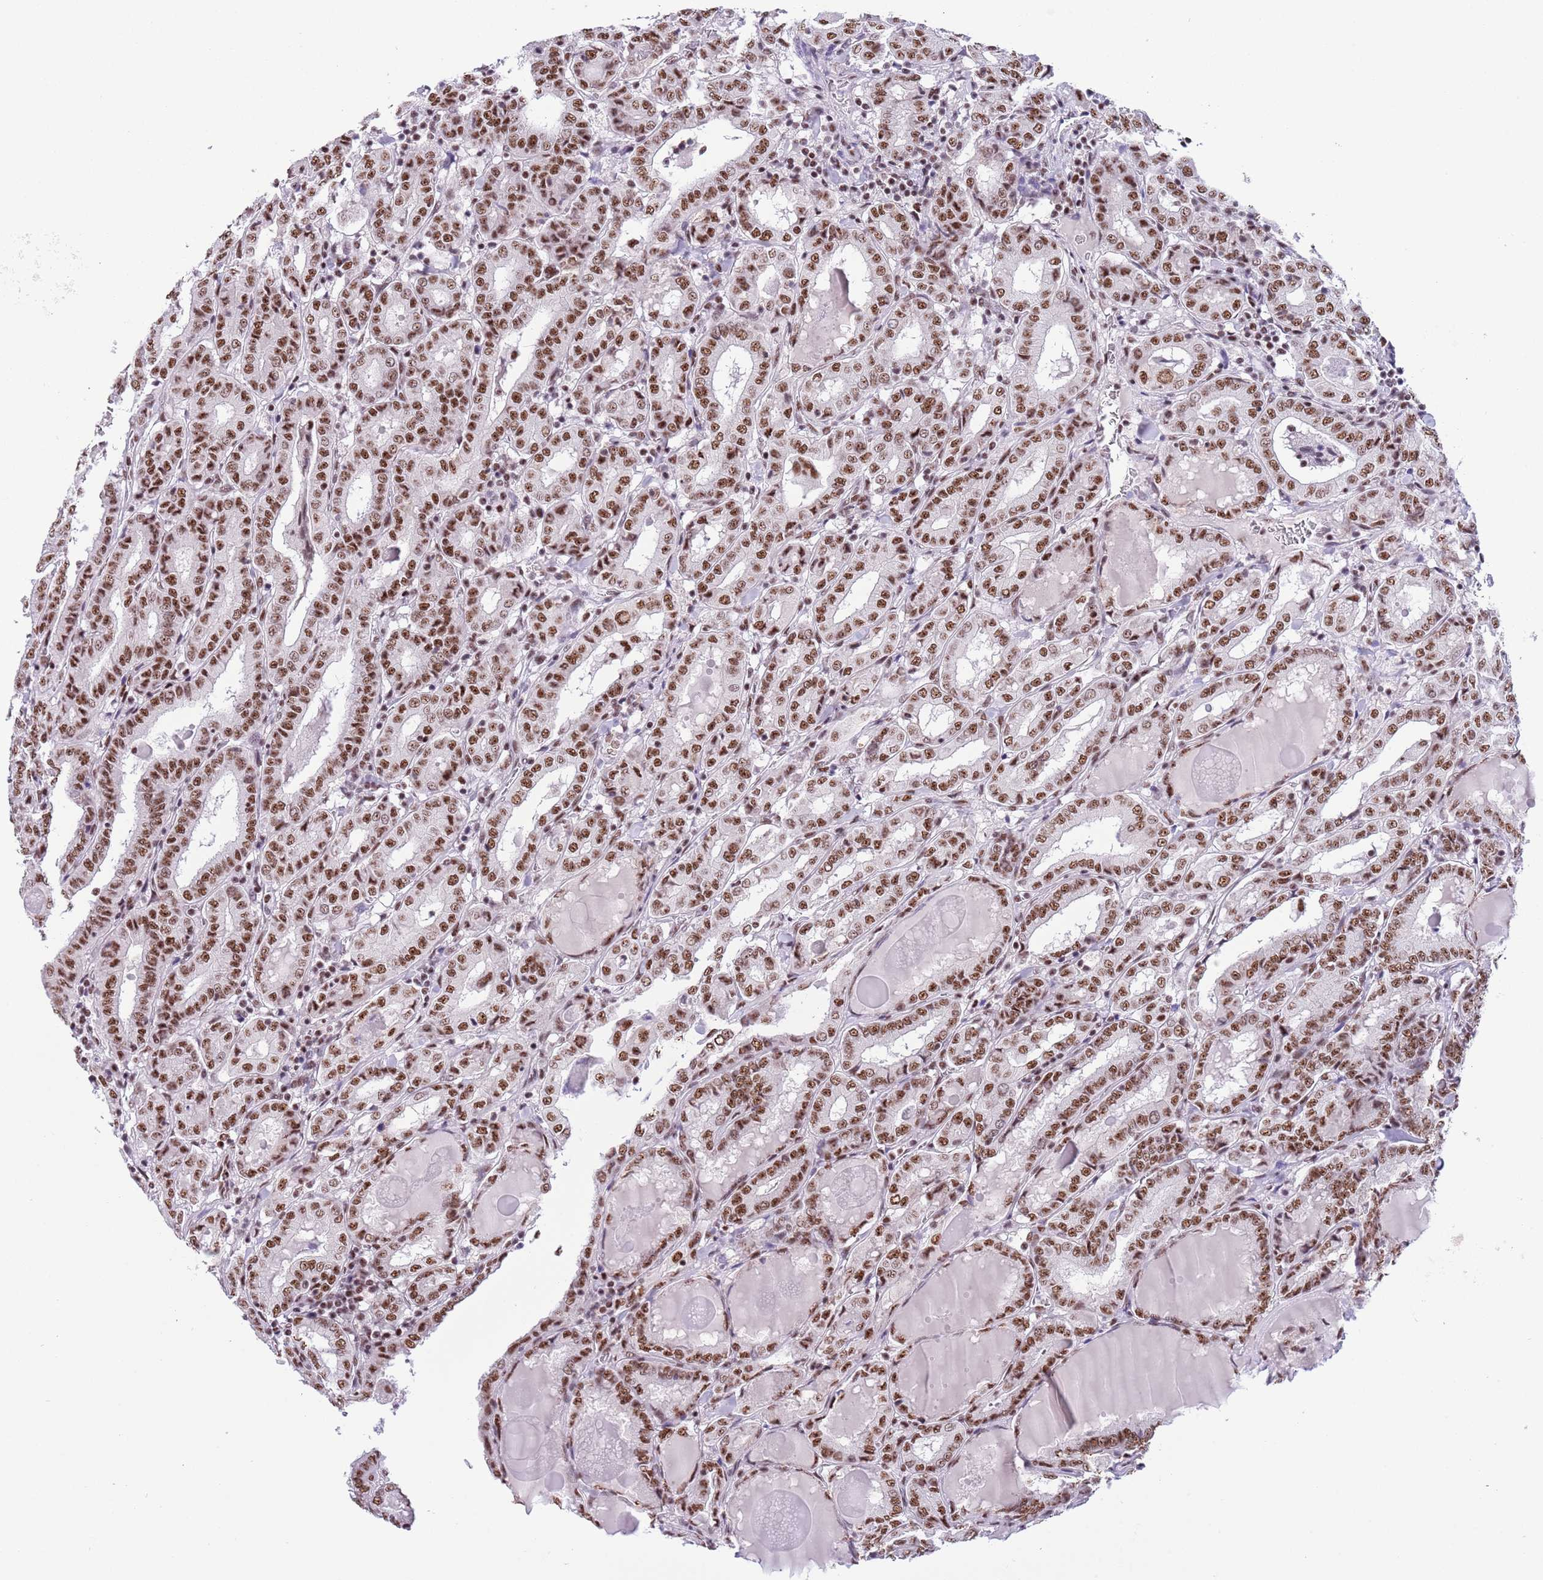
{"staining": {"intensity": "moderate", "quantity": ">75%", "location": "nuclear"}, "tissue": "thyroid cancer", "cell_type": "Tumor cells", "image_type": "cancer", "snomed": [{"axis": "morphology", "description": "Papillary adenocarcinoma, NOS"}, {"axis": "topography", "description": "Thyroid gland"}], "caption": "IHC image of neoplastic tissue: human thyroid cancer stained using IHC exhibits medium levels of moderate protein expression localized specifically in the nuclear of tumor cells, appearing as a nuclear brown color.", "gene": "SF3A2", "patient": {"sex": "female", "age": 72}}